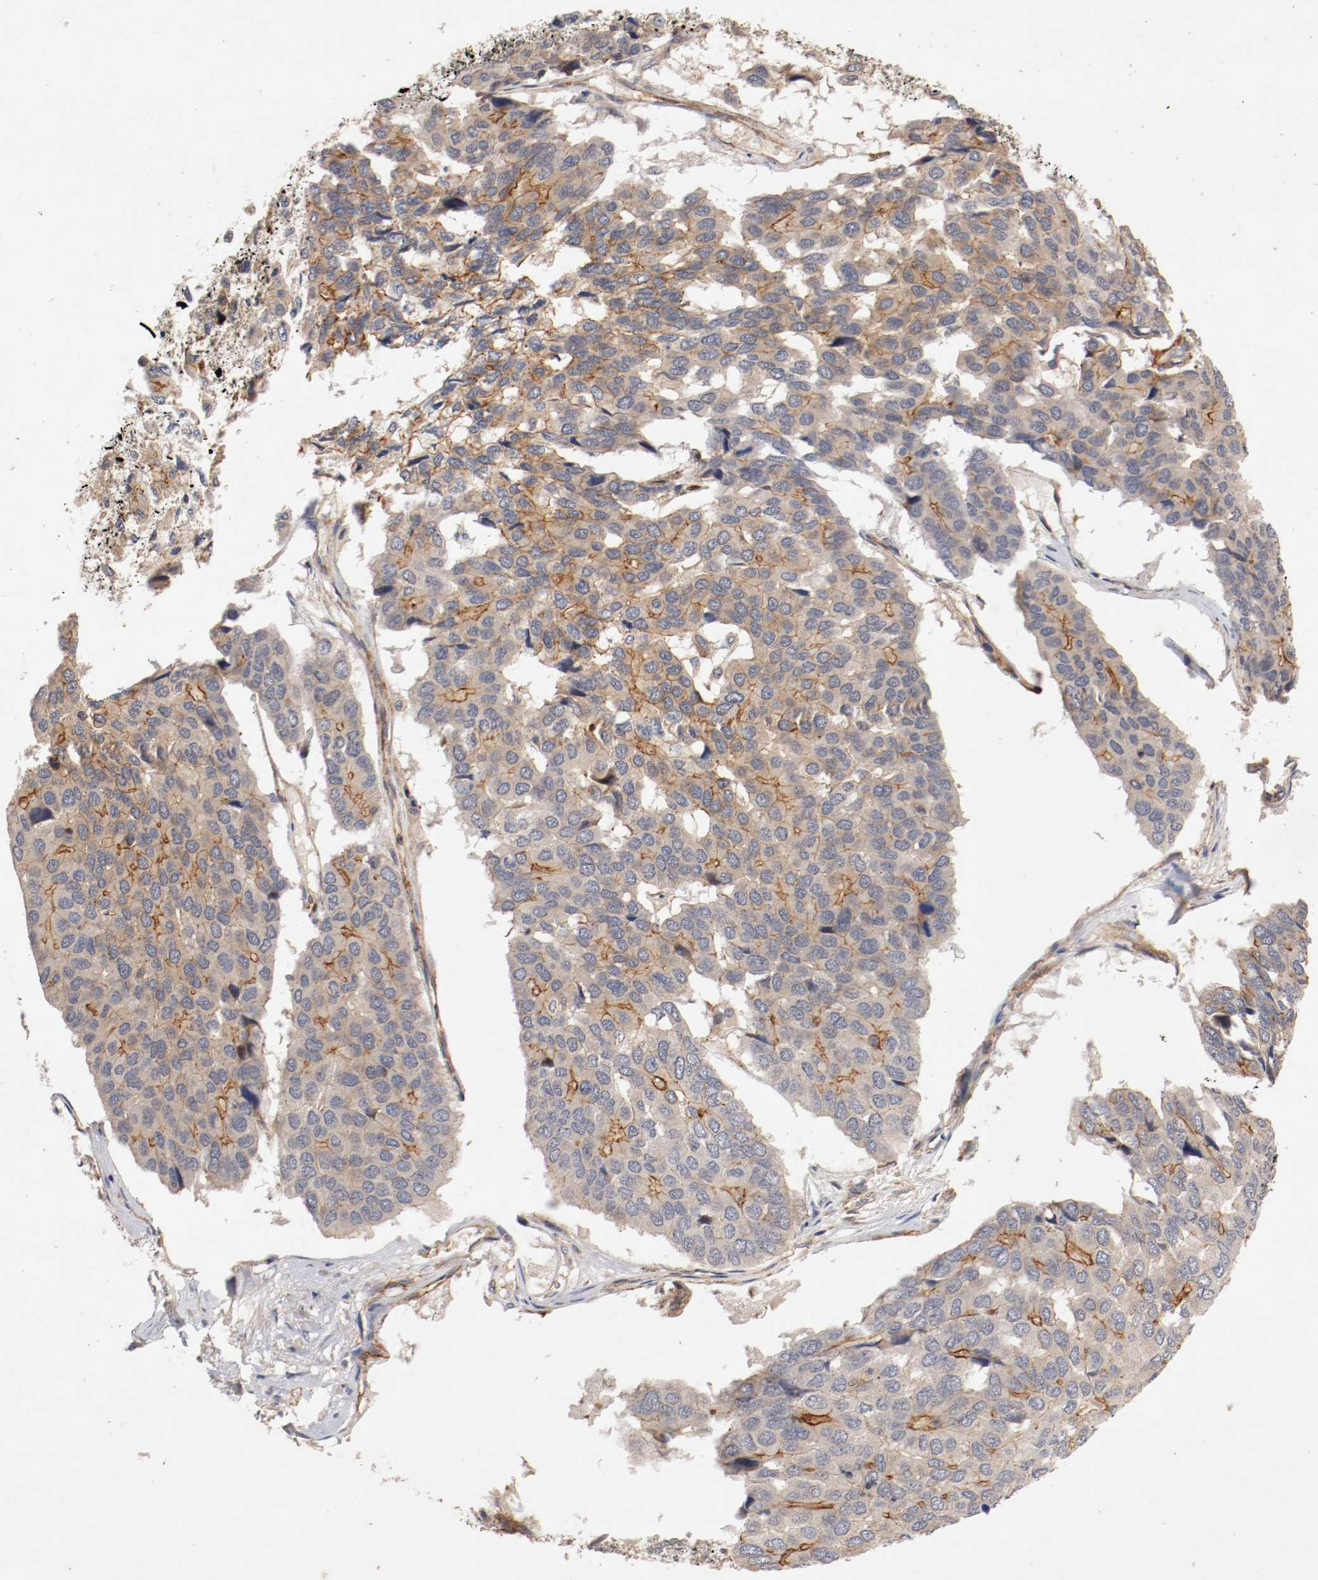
{"staining": {"intensity": "moderate", "quantity": "25%-75%", "location": "cytoplasmic/membranous"}, "tissue": "pancreatic cancer", "cell_type": "Tumor cells", "image_type": "cancer", "snomed": [{"axis": "morphology", "description": "Adenocarcinoma, NOS"}, {"axis": "topography", "description": "Pancreas"}], "caption": "The immunohistochemical stain shows moderate cytoplasmic/membranous positivity in tumor cells of pancreatic cancer tissue. The protein is stained brown, and the nuclei are stained in blue (DAB (3,3'-diaminobenzidine) IHC with brightfield microscopy, high magnification).", "gene": "TYK2", "patient": {"sex": "male", "age": 50}}